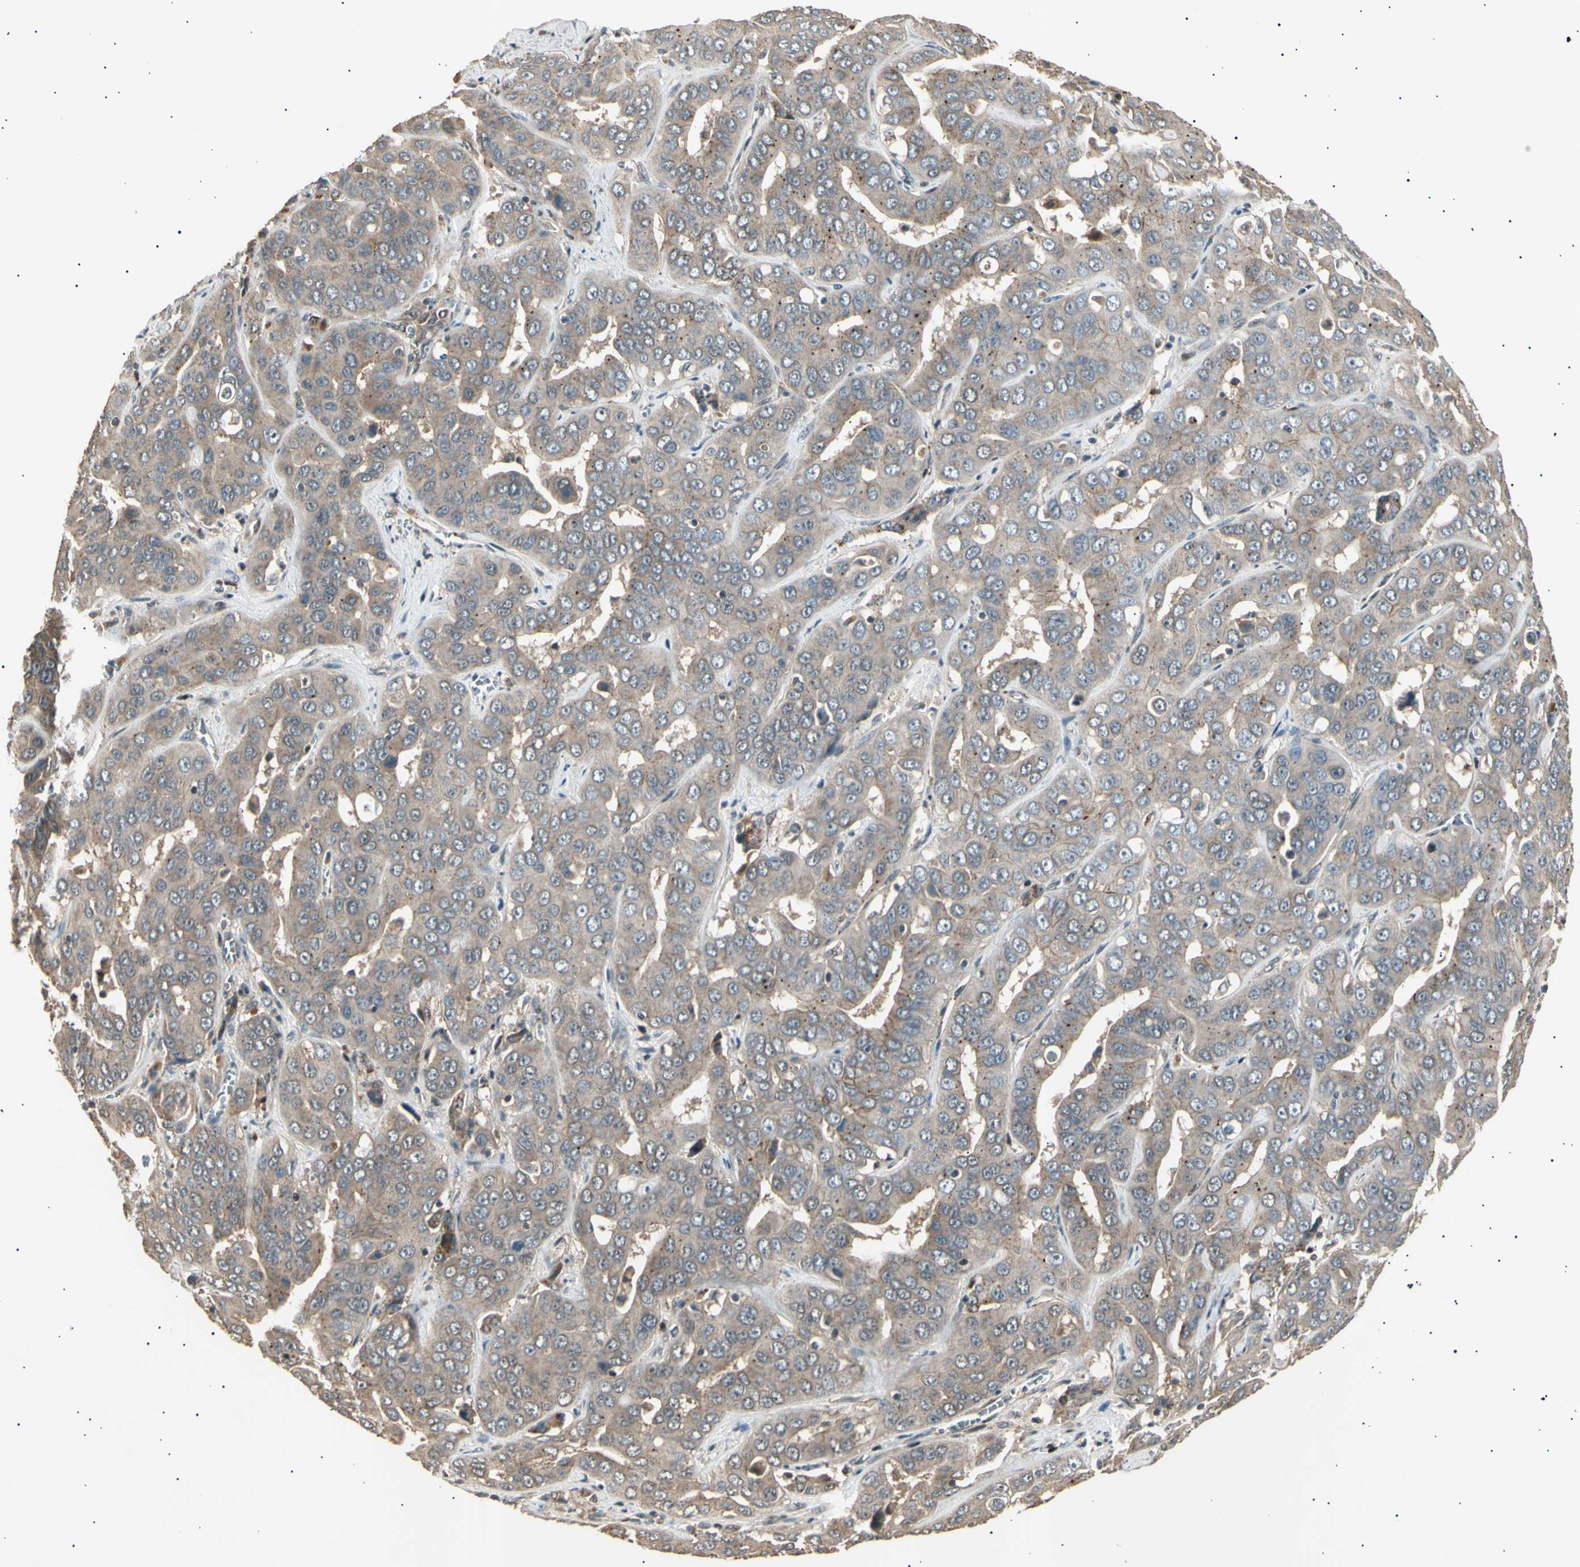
{"staining": {"intensity": "weak", "quantity": "25%-75%", "location": "cytoplasmic/membranous"}, "tissue": "liver cancer", "cell_type": "Tumor cells", "image_type": "cancer", "snomed": [{"axis": "morphology", "description": "Cholangiocarcinoma"}, {"axis": "topography", "description": "Liver"}], "caption": "DAB immunohistochemical staining of liver cholangiocarcinoma displays weak cytoplasmic/membranous protein positivity in about 25%-75% of tumor cells.", "gene": "NUAK2", "patient": {"sex": "female", "age": 52}}